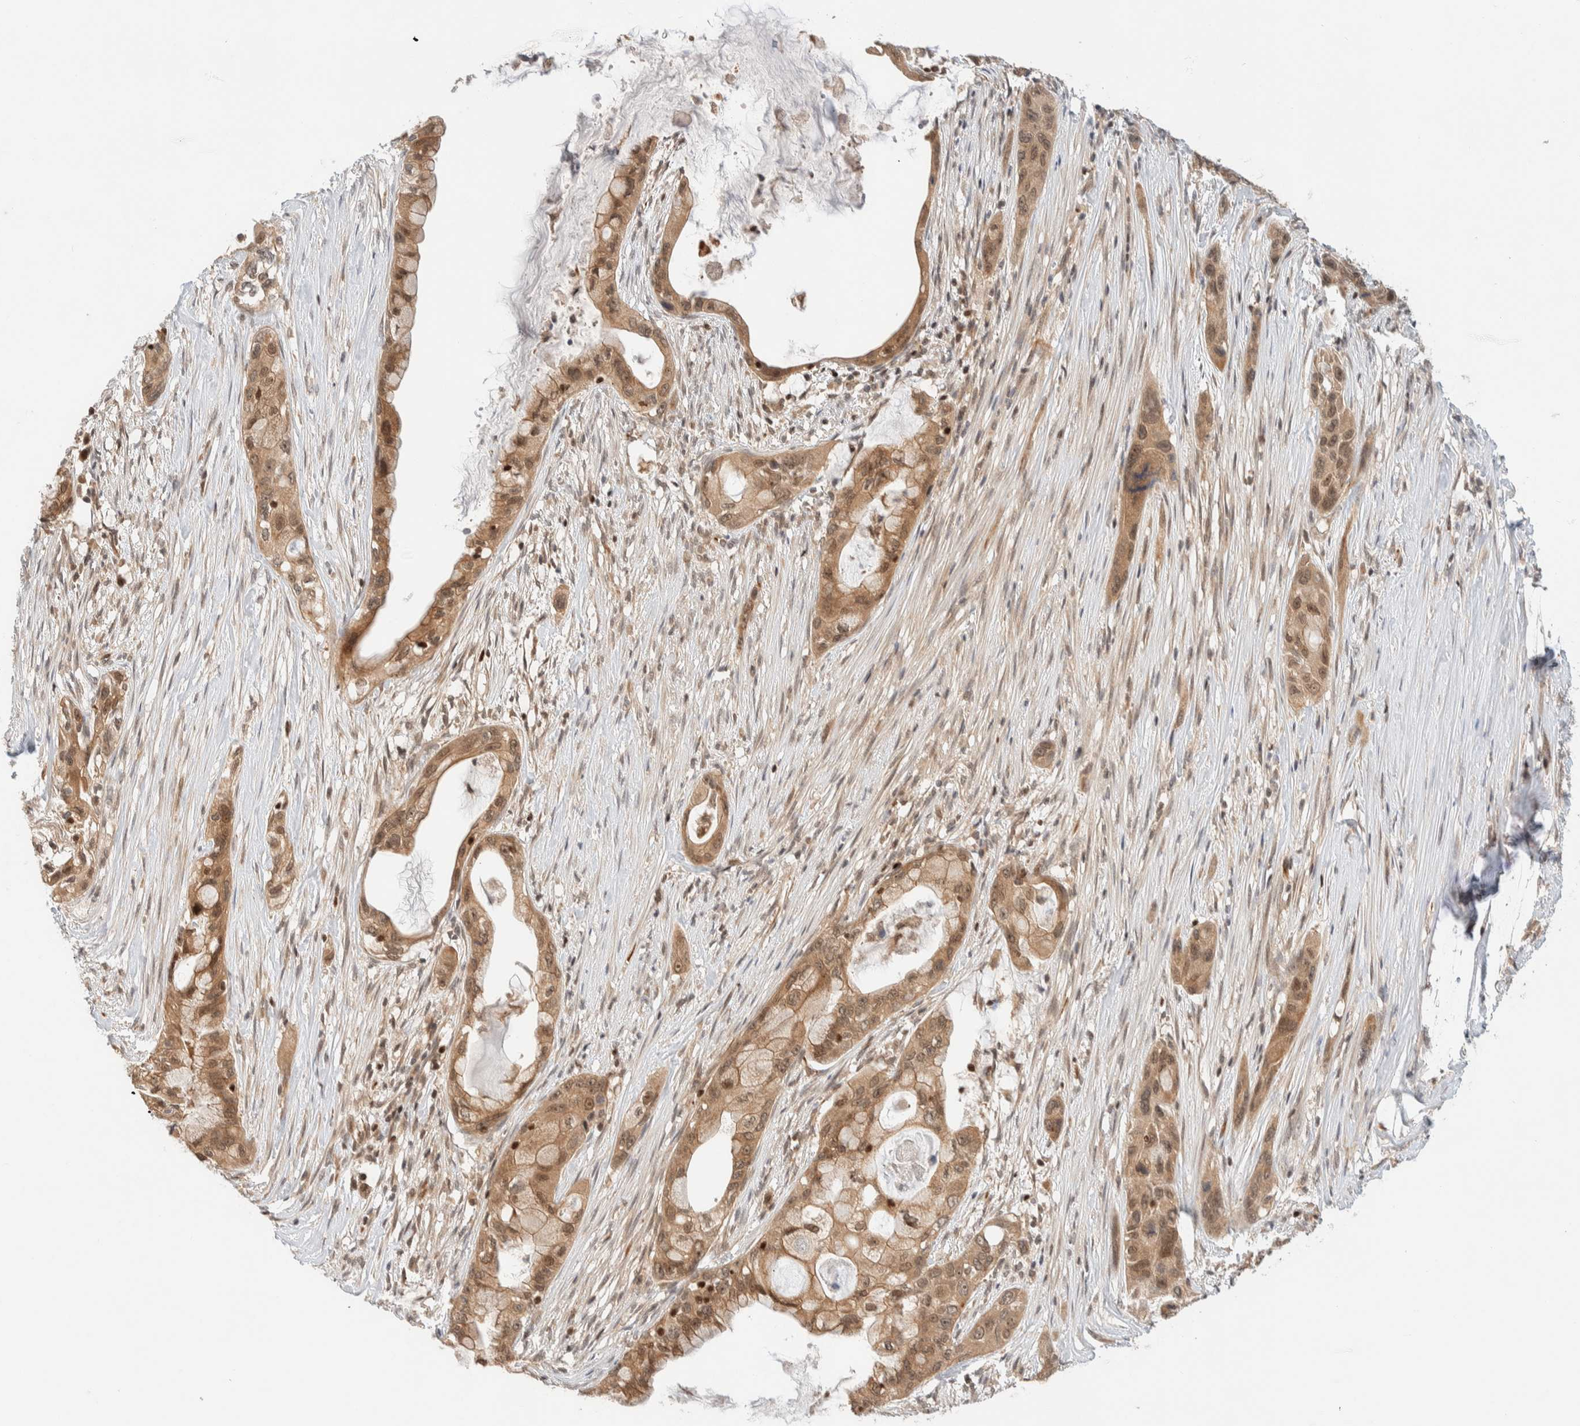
{"staining": {"intensity": "moderate", "quantity": ">75%", "location": "cytoplasmic/membranous,nuclear"}, "tissue": "pancreatic cancer", "cell_type": "Tumor cells", "image_type": "cancer", "snomed": [{"axis": "morphology", "description": "Adenocarcinoma, NOS"}, {"axis": "topography", "description": "Pancreas"}], "caption": "A brown stain shows moderate cytoplasmic/membranous and nuclear positivity of a protein in adenocarcinoma (pancreatic) tumor cells.", "gene": "C8orf76", "patient": {"sex": "male", "age": 53}}